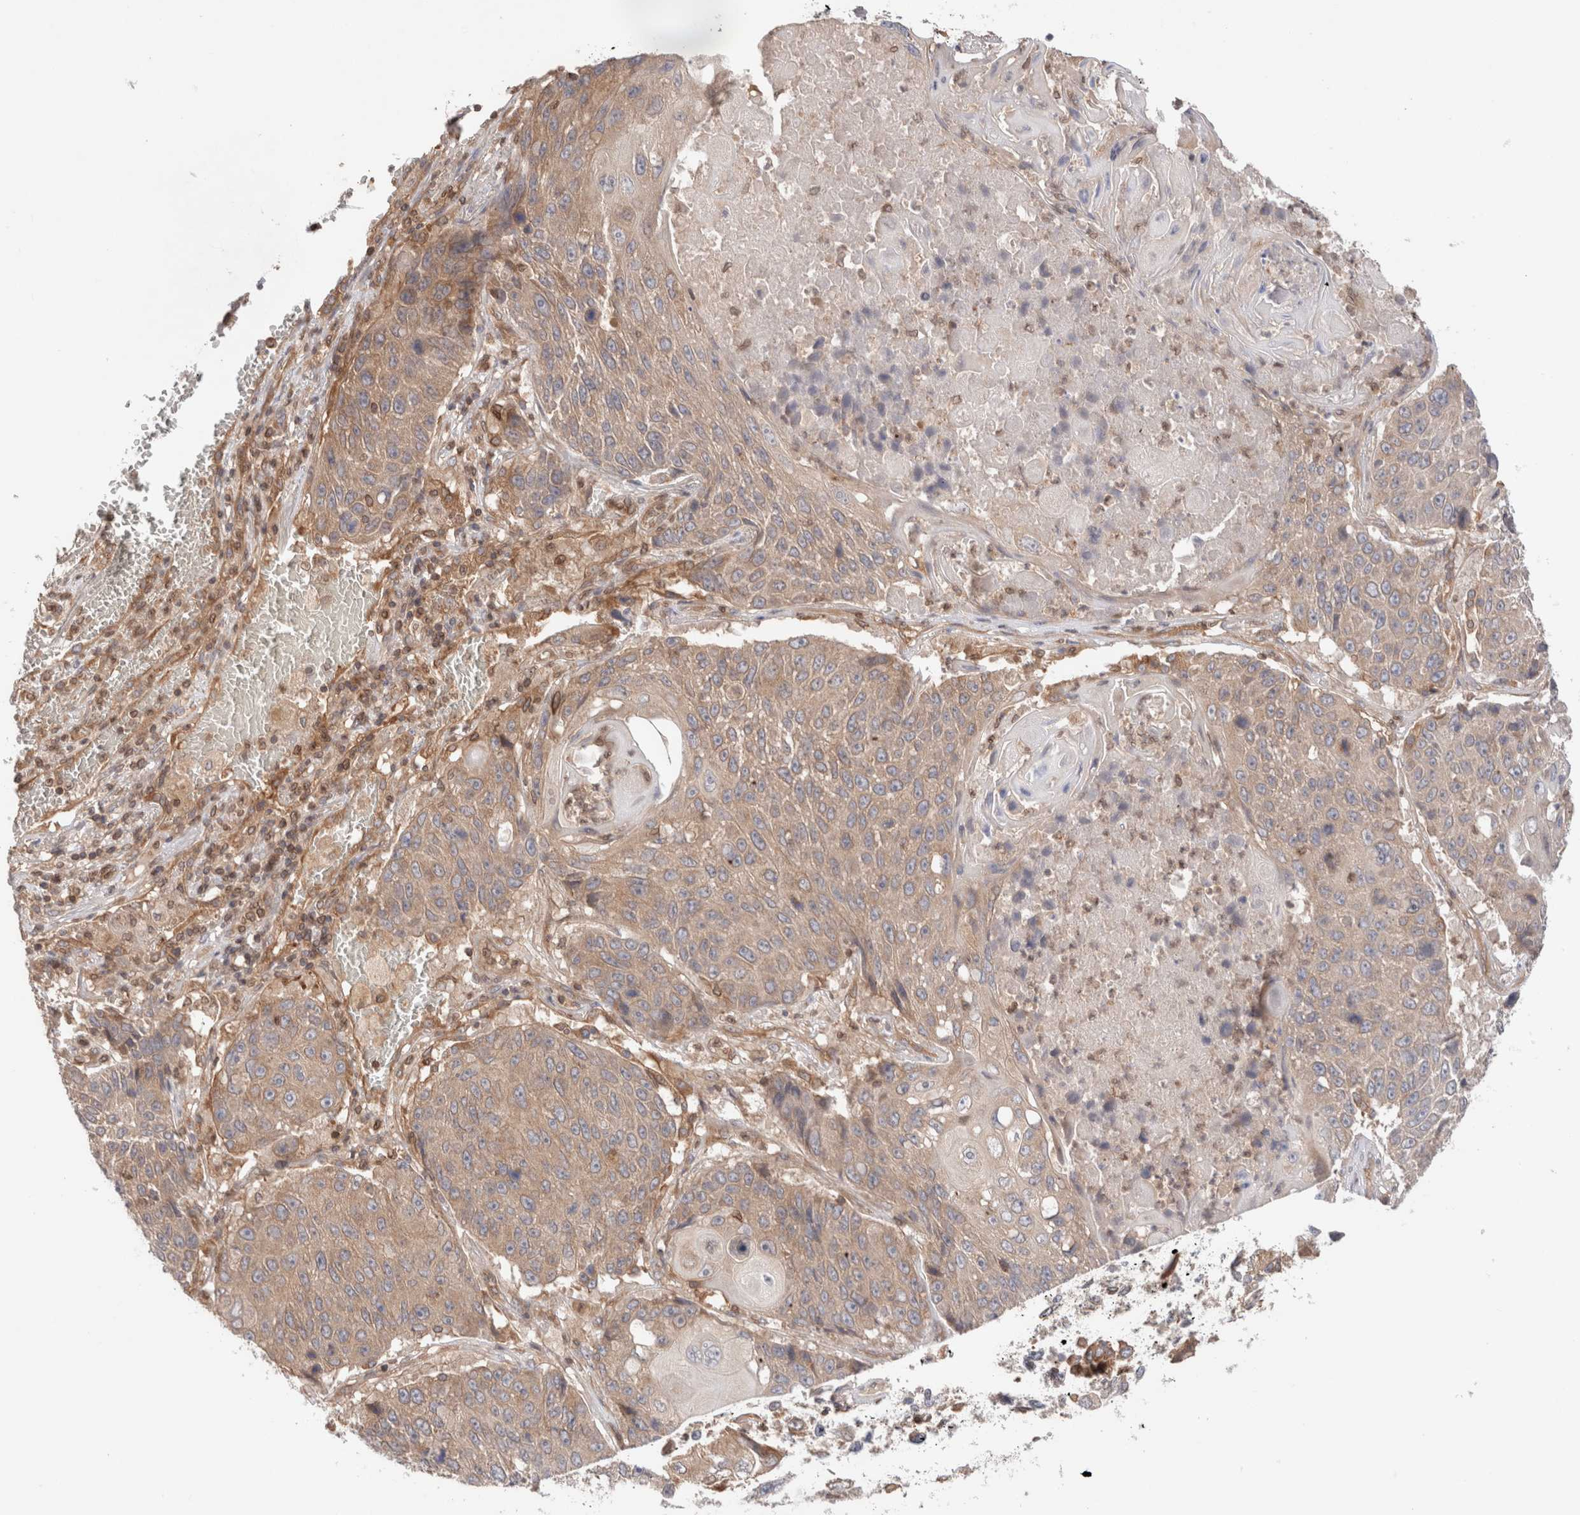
{"staining": {"intensity": "weak", "quantity": ">75%", "location": "cytoplasmic/membranous"}, "tissue": "lung cancer", "cell_type": "Tumor cells", "image_type": "cancer", "snomed": [{"axis": "morphology", "description": "Adenocarcinoma, NOS"}, {"axis": "topography", "description": "Lung"}], "caption": "Adenocarcinoma (lung) stained with a brown dye reveals weak cytoplasmic/membranous positive expression in about >75% of tumor cells.", "gene": "SIKE1", "patient": {"sex": "male", "age": 64}}